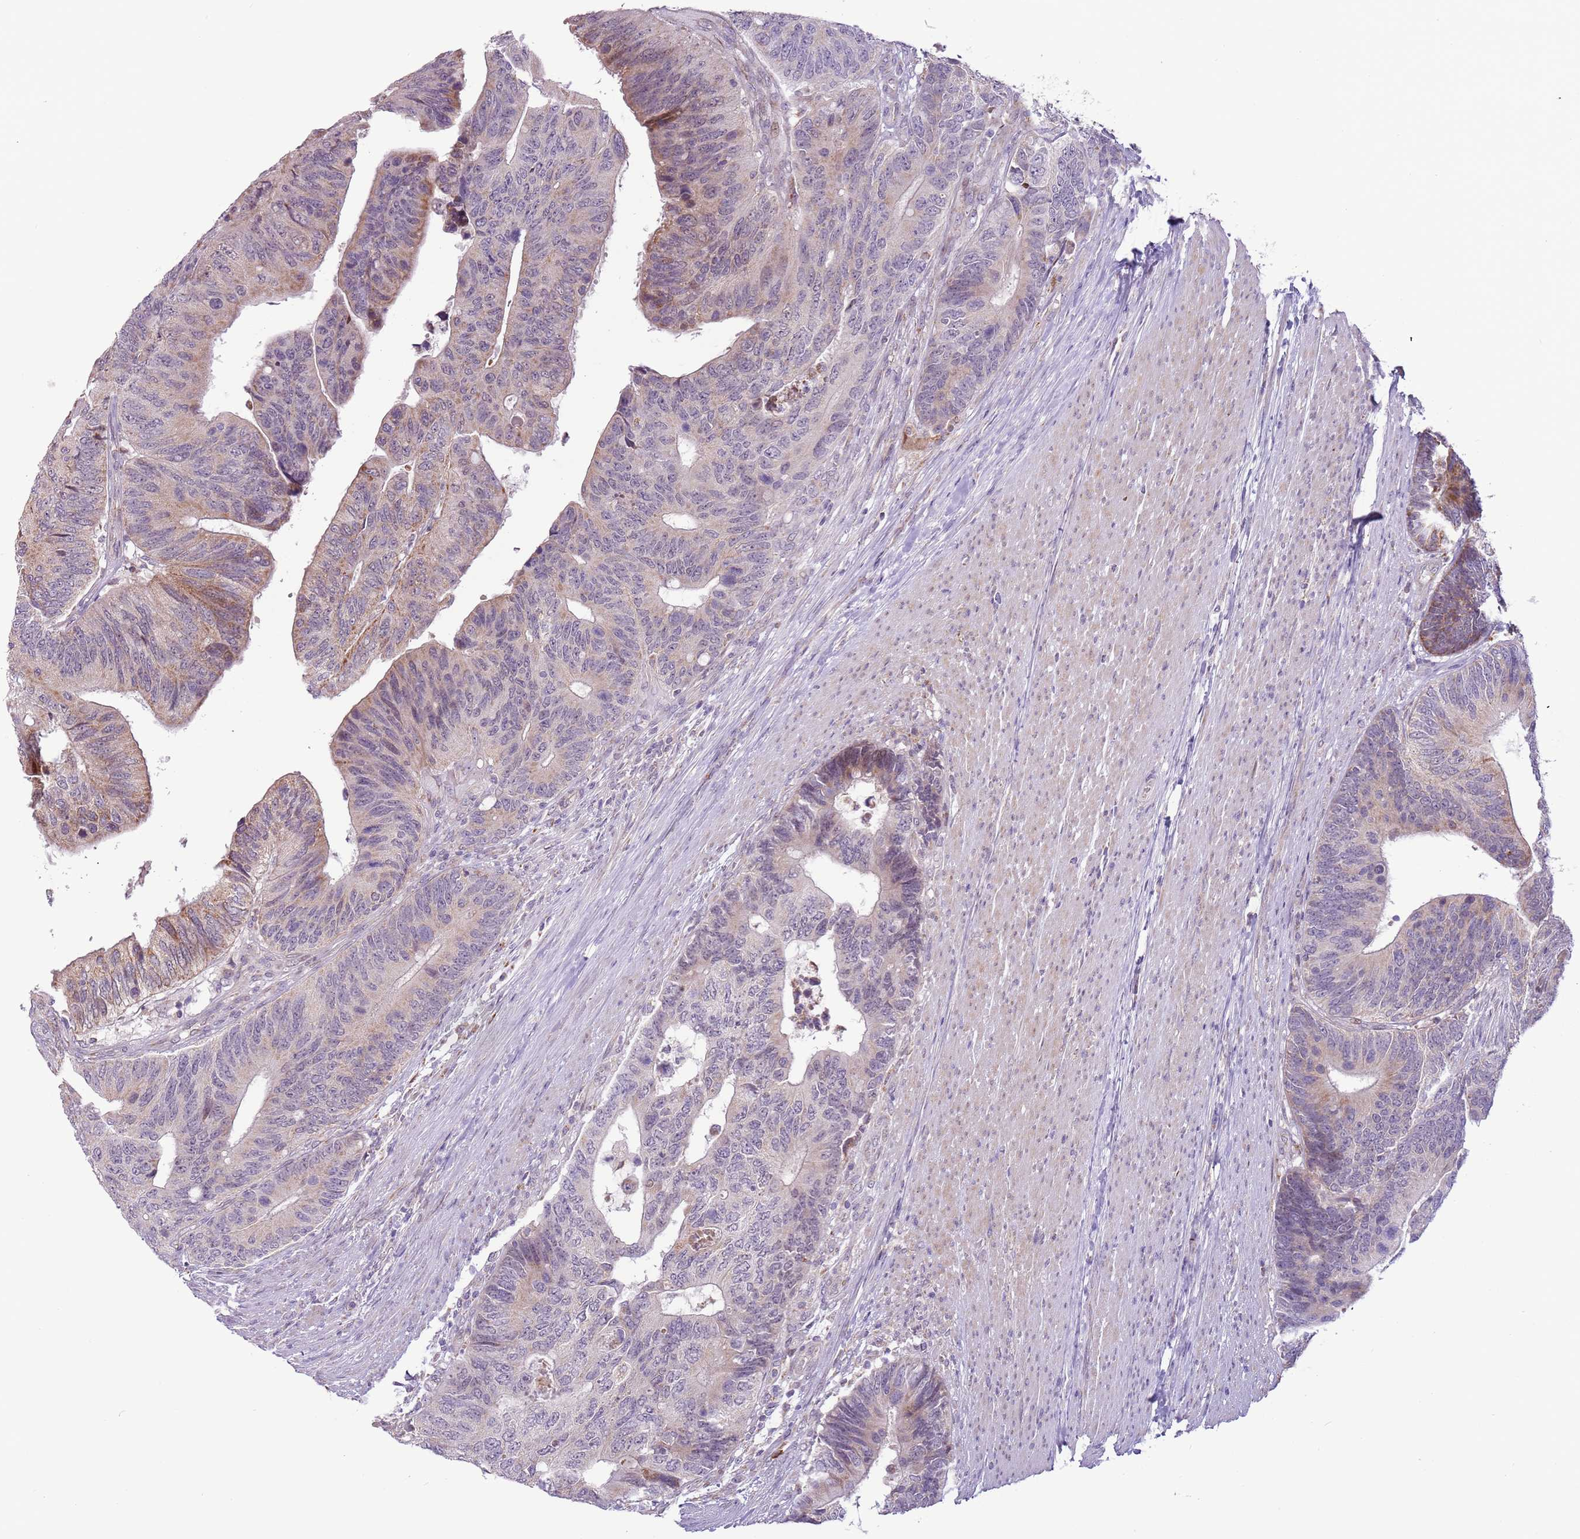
{"staining": {"intensity": "moderate", "quantity": "<25%", "location": "cytoplasmic/membranous"}, "tissue": "colorectal cancer", "cell_type": "Tumor cells", "image_type": "cancer", "snomed": [{"axis": "morphology", "description": "Adenocarcinoma, NOS"}, {"axis": "topography", "description": "Colon"}], "caption": "Tumor cells demonstrate low levels of moderate cytoplasmic/membranous expression in approximately <25% of cells in human colorectal cancer. Nuclei are stained in blue.", "gene": "MLLT11", "patient": {"sex": "male", "age": 87}}